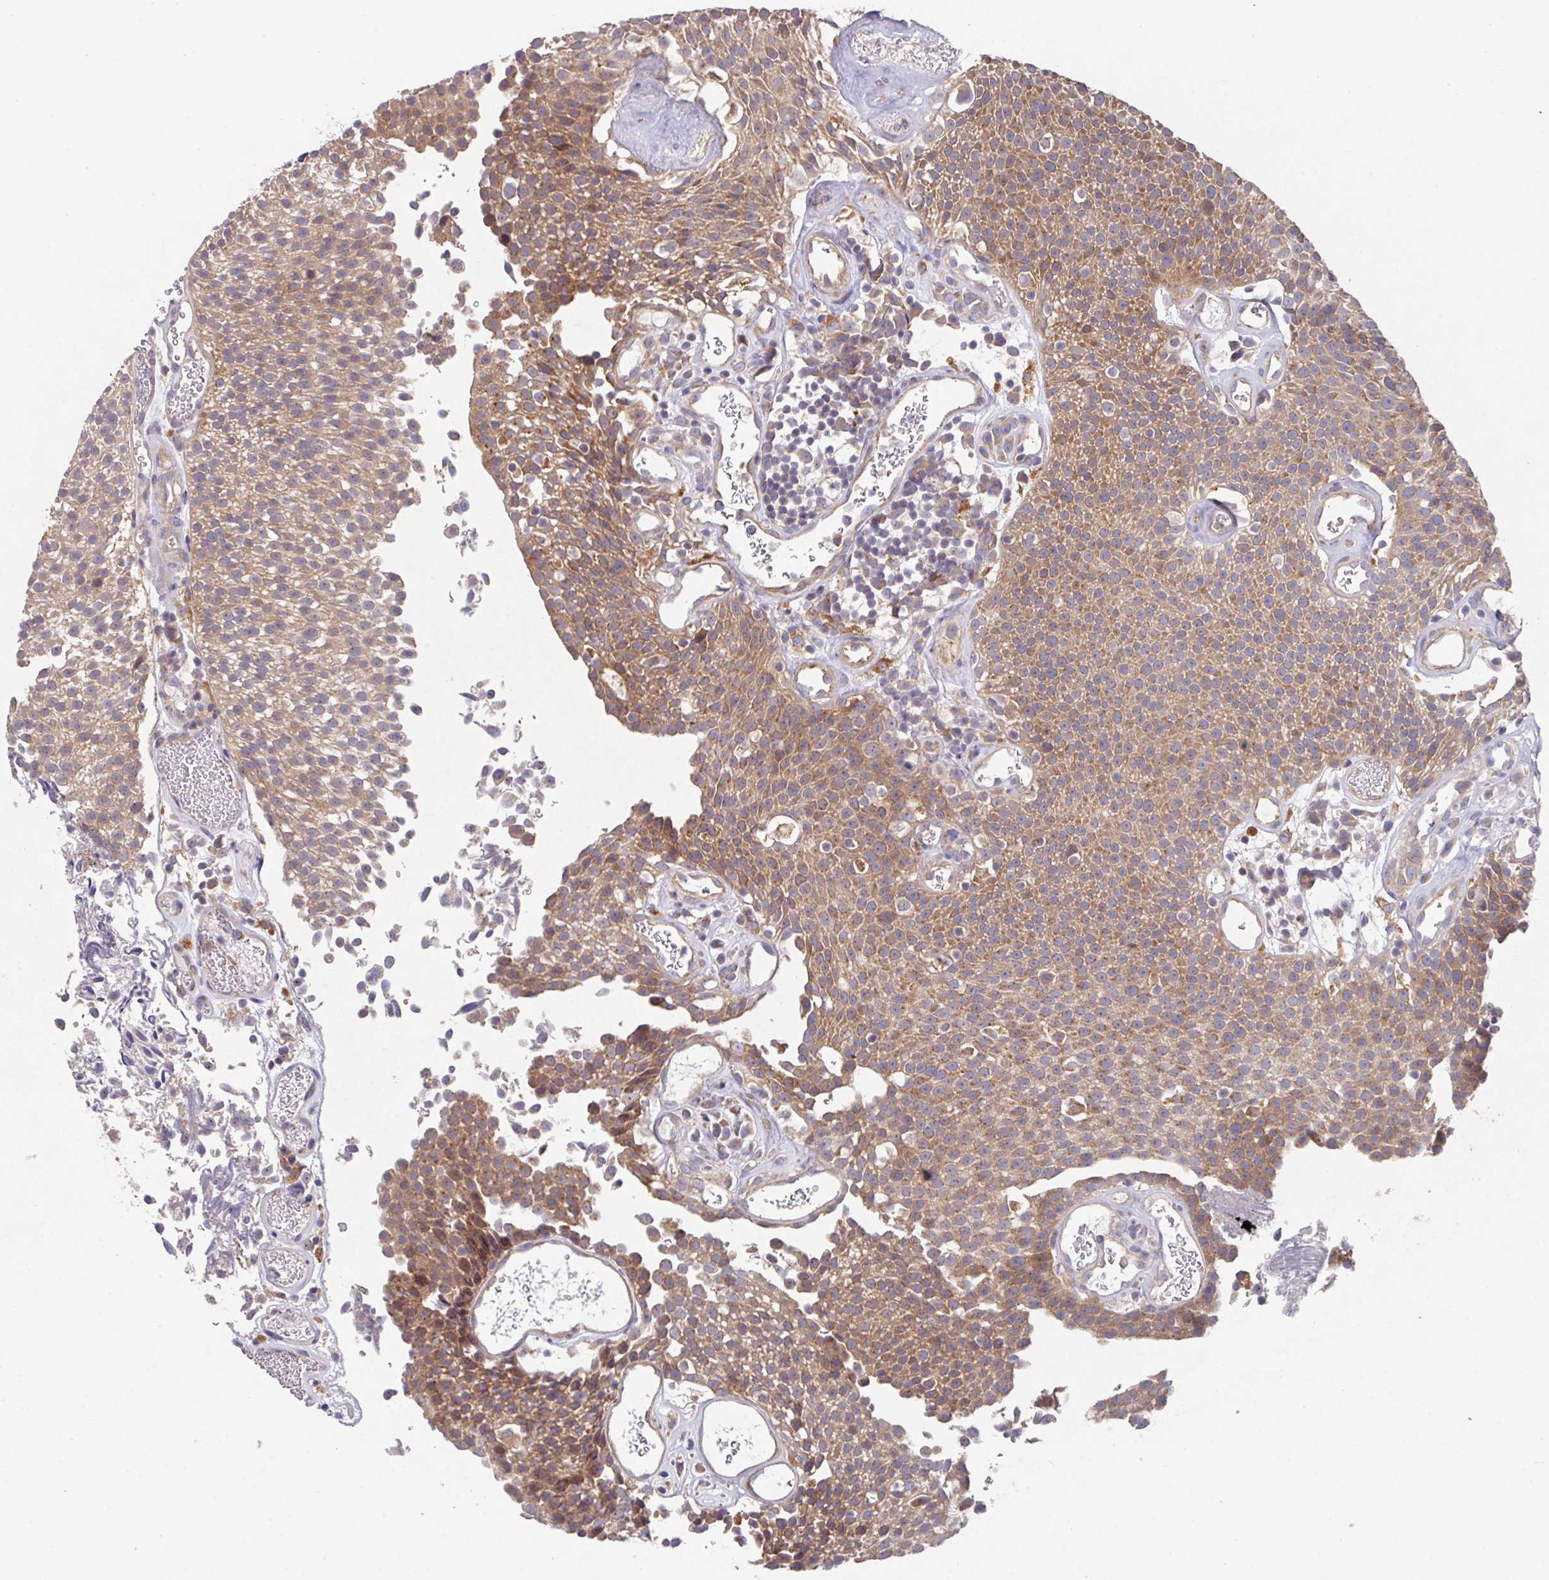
{"staining": {"intensity": "moderate", "quantity": ">75%", "location": "cytoplasmic/membranous"}, "tissue": "urothelial cancer", "cell_type": "Tumor cells", "image_type": "cancer", "snomed": [{"axis": "morphology", "description": "Urothelial carcinoma, Low grade"}, {"axis": "topography", "description": "Urinary bladder"}], "caption": "There is medium levels of moderate cytoplasmic/membranous staining in tumor cells of urothelial carcinoma (low-grade), as demonstrated by immunohistochemical staining (brown color).", "gene": "TRIM14", "patient": {"sex": "female", "age": 79}}